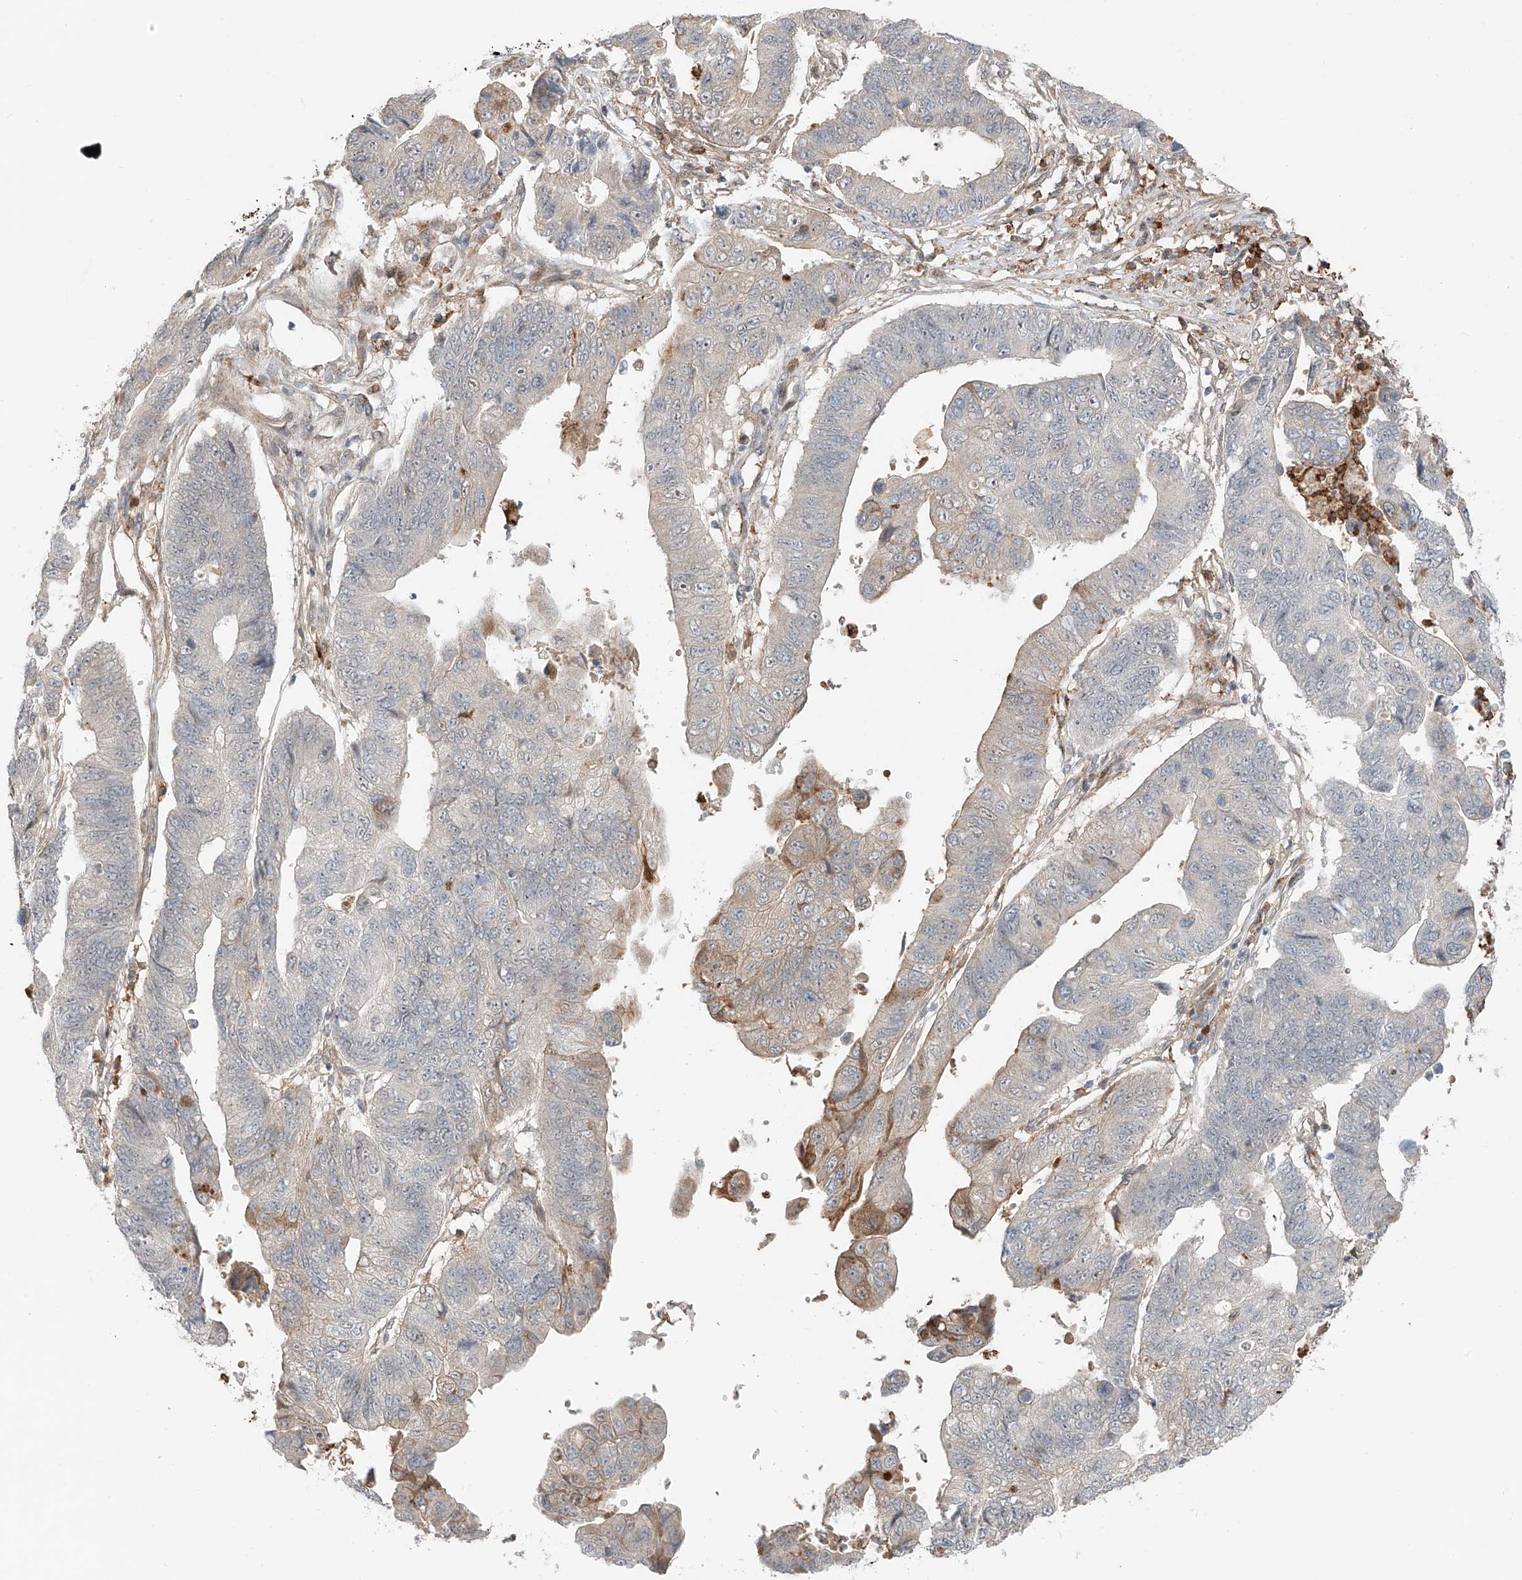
{"staining": {"intensity": "weak", "quantity": "<25%", "location": "cytoplasmic/membranous"}, "tissue": "stomach cancer", "cell_type": "Tumor cells", "image_type": "cancer", "snomed": [{"axis": "morphology", "description": "Adenocarcinoma, NOS"}, {"axis": "topography", "description": "Stomach"}], "caption": "IHC histopathology image of neoplastic tissue: stomach adenocarcinoma stained with DAB (3,3'-diaminobenzidine) displays no significant protein expression in tumor cells.", "gene": "CEP162", "patient": {"sex": "male", "age": 59}}